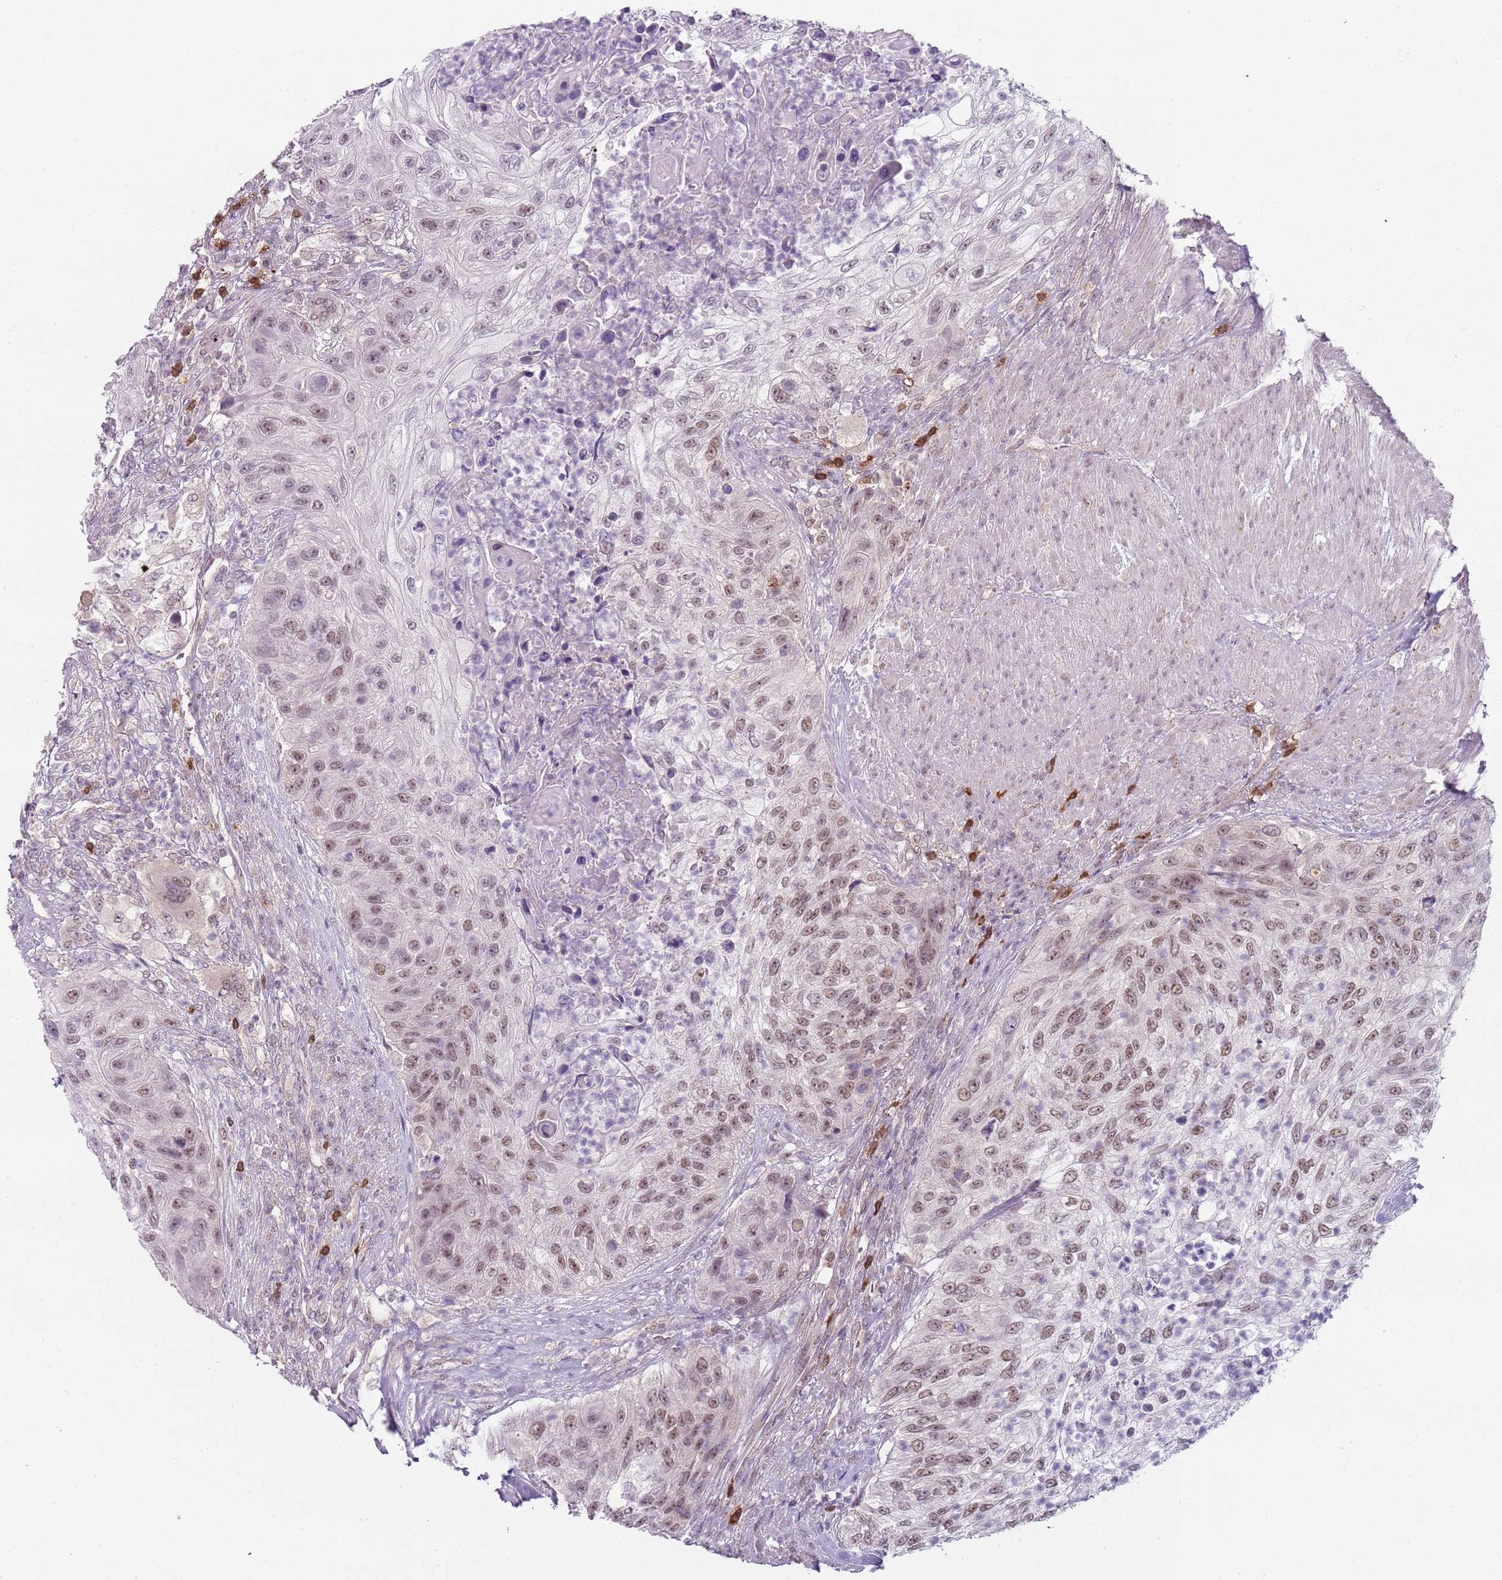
{"staining": {"intensity": "moderate", "quantity": ">75%", "location": "nuclear"}, "tissue": "urothelial cancer", "cell_type": "Tumor cells", "image_type": "cancer", "snomed": [{"axis": "morphology", "description": "Urothelial carcinoma, High grade"}, {"axis": "topography", "description": "Urinary bladder"}], "caption": "Immunohistochemical staining of urothelial cancer demonstrates moderate nuclear protein positivity in approximately >75% of tumor cells. The protein of interest is shown in brown color, while the nuclei are stained blue.", "gene": "SMARCAL1", "patient": {"sex": "female", "age": 60}}